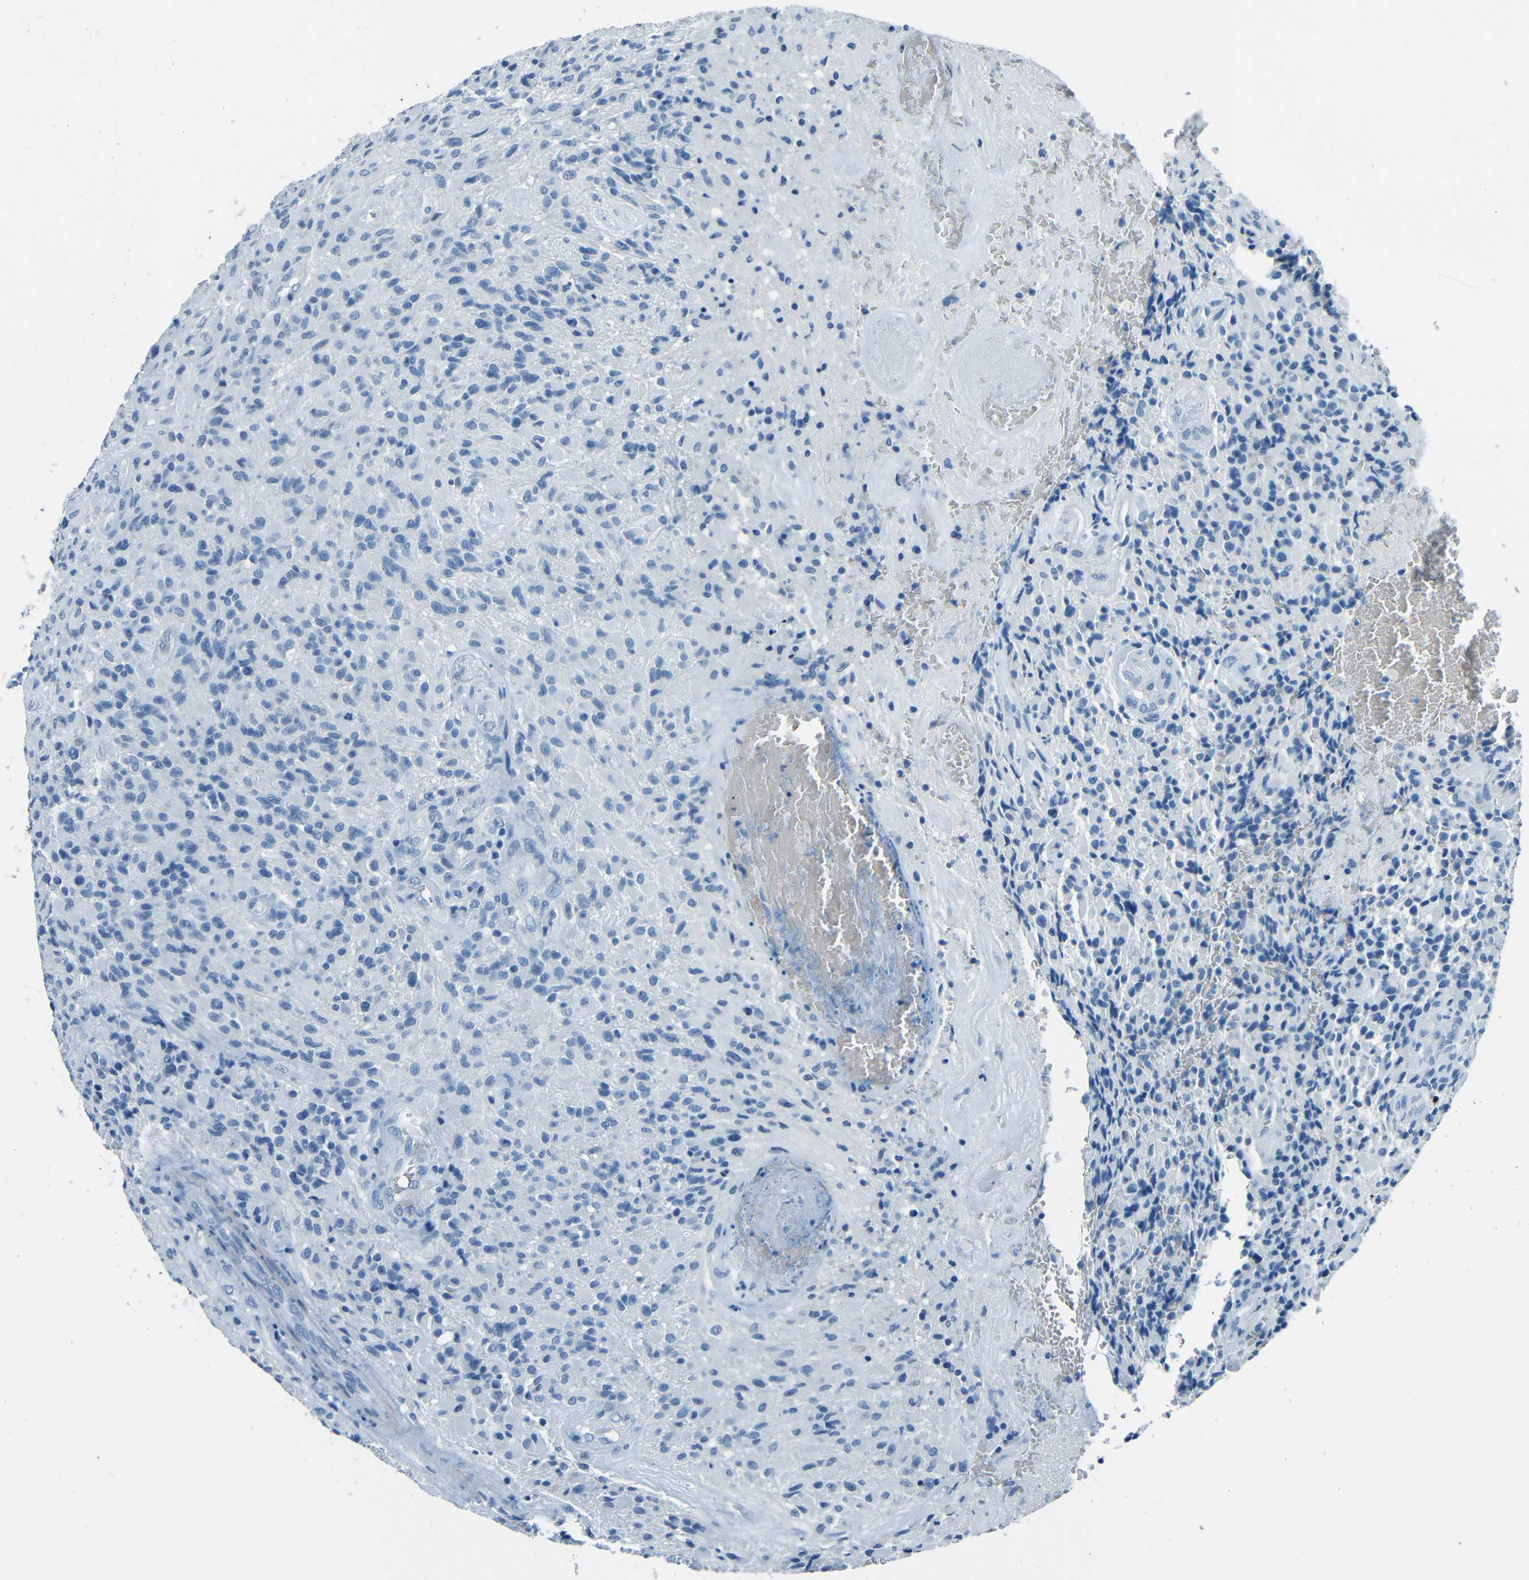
{"staining": {"intensity": "negative", "quantity": "none", "location": "none"}, "tissue": "glioma", "cell_type": "Tumor cells", "image_type": "cancer", "snomed": [{"axis": "morphology", "description": "Glioma, malignant, High grade"}, {"axis": "topography", "description": "Brain"}], "caption": "Immunohistochemical staining of malignant high-grade glioma displays no significant expression in tumor cells.", "gene": "FBN2", "patient": {"sex": "male", "age": 71}}